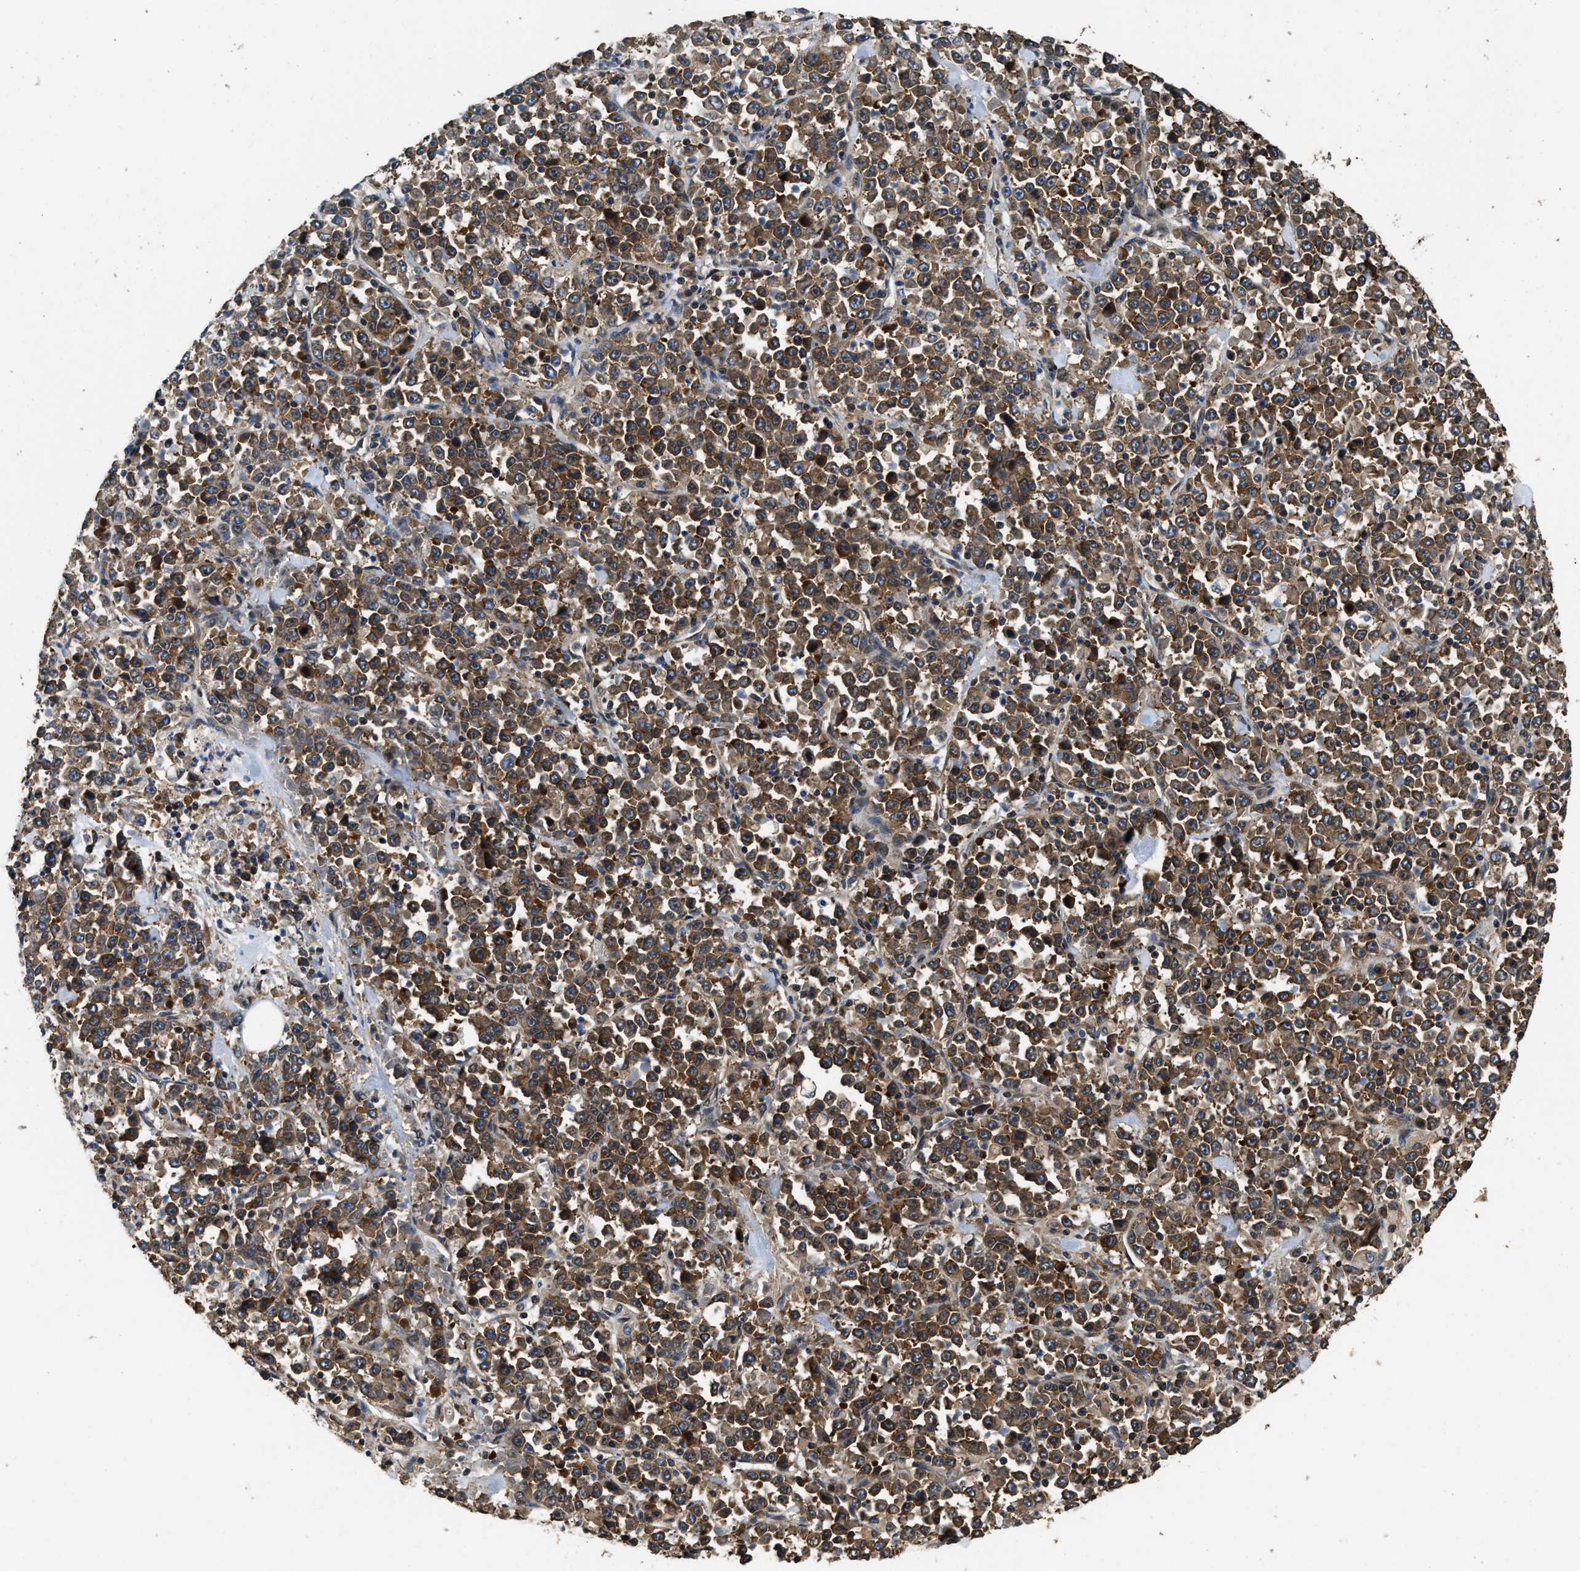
{"staining": {"intensity": "moderate", "quantity": ">75%", "location": "cytoplasmic/membranous"}, "tissue": "stomach cancer", "cell_type": "Tumor cells", "image_type": "cancer", "snomed": [{"axis": "morphology", "description": "Normal tissue, NOS"}, {"axis": "morphology", "description": "Adenocarcinoma, NOS"}, {"axis": "topography", "description": "Stomach, upper"}, {"axis": "topography", "description": "Stomach"}], "caption": "Adenocarcinoma (stomach) was stained to show a protein in brown. There is medium levels of moderate cytoplasmic/membranous positivity in about >75% of tumor cells. Immunohistochemistry (ihc) stains the protein in brown and the nuclei are stained blue.", "gene": "DNAJC2", "patient": {"sex": "male", "age": 59}}